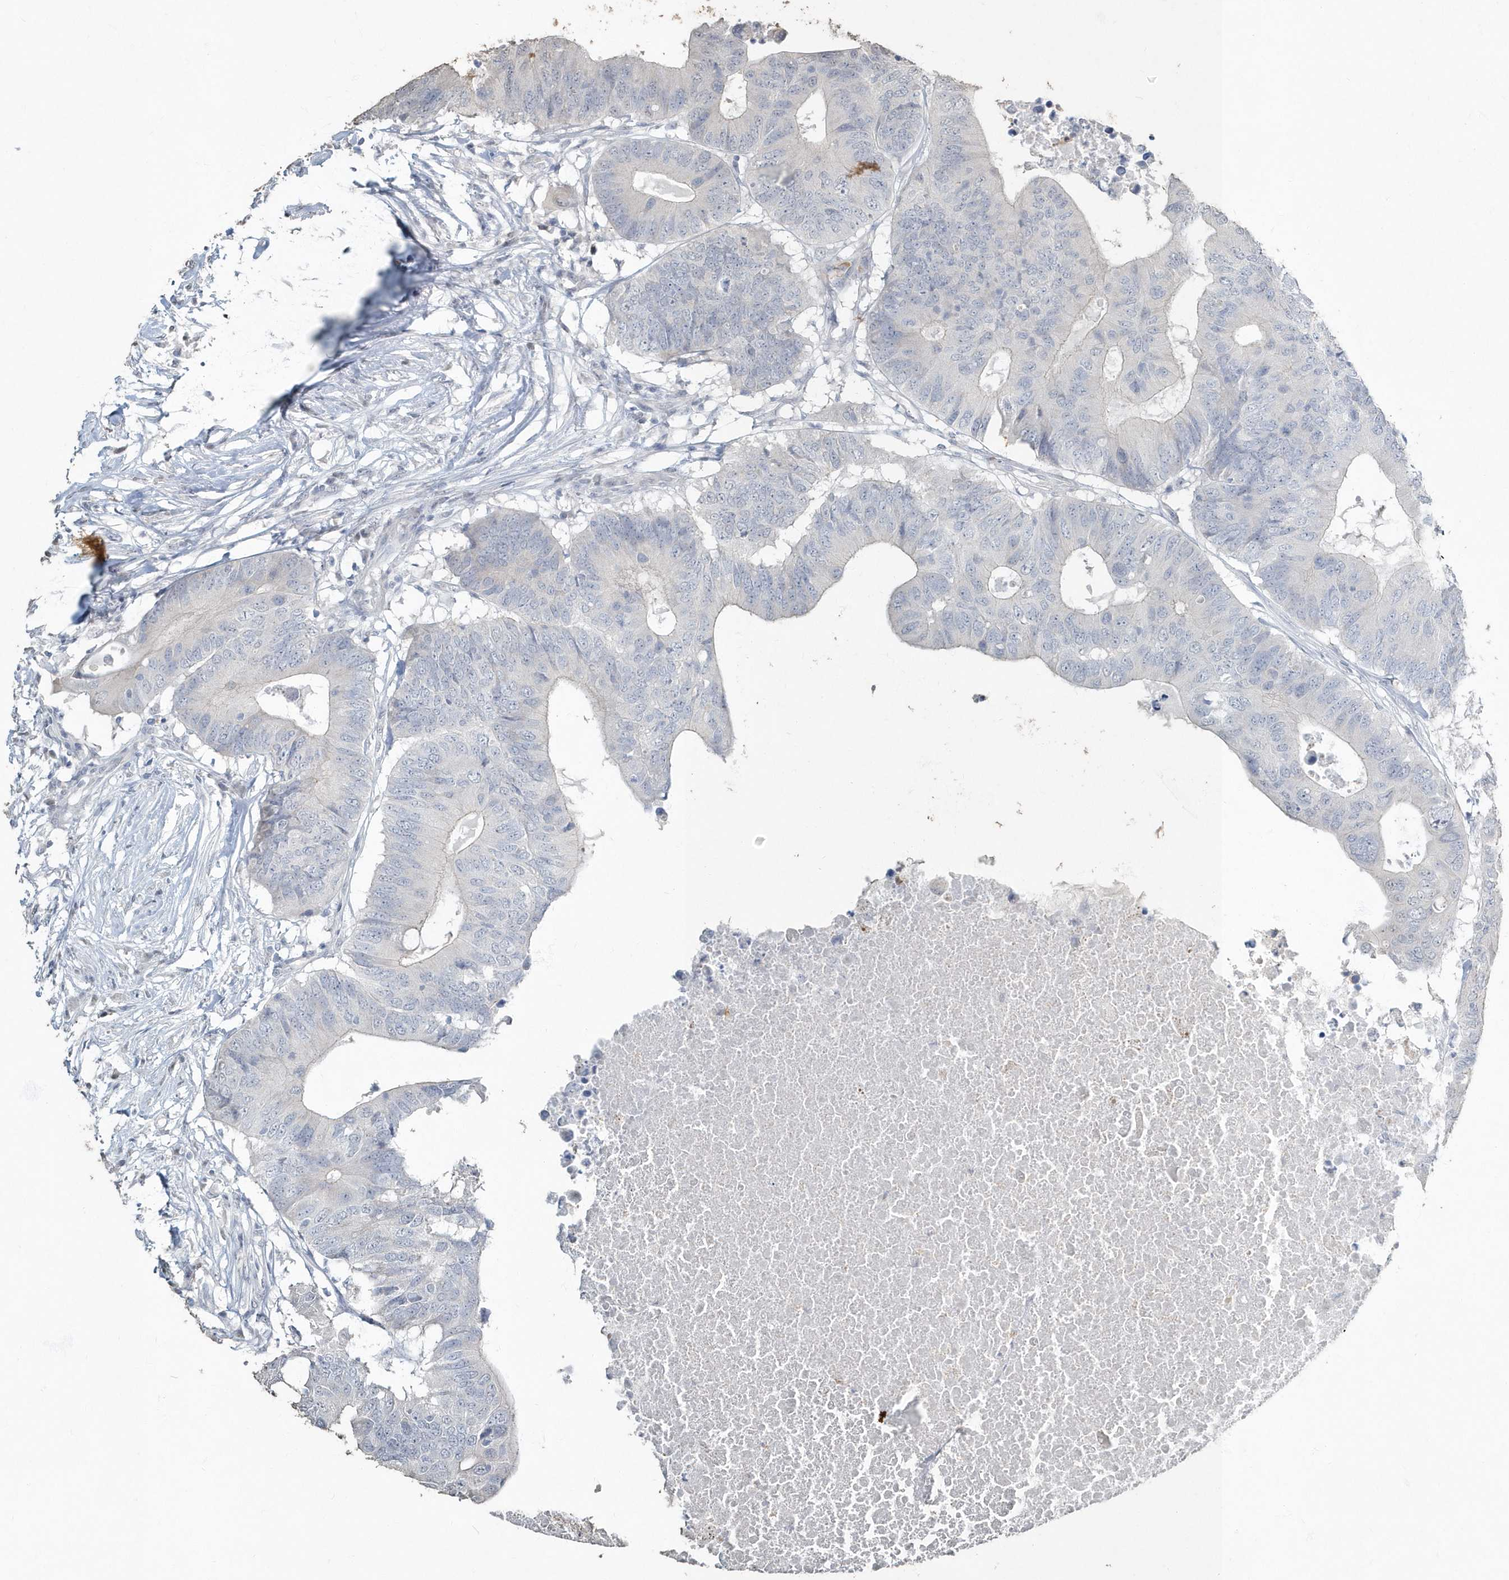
{"staining": {"intensity": "negative", "quantity": "none", "location": "none"}, "tissue": "colorectal cancer", "cell_type": "Tumor cells", "image_type": "cancer", "snomed": [{"axis": "morphology", "description": "Adenocarcinoma, NOS"}, {"axis": "topography", "description": "Colon"}], "caption": "The histopathology image reveals no significant positivity in tumor cells of adenocarcinoma (colorectal).", "gene": "MYOT", "patient": {"sex": "male", "age": 71}}